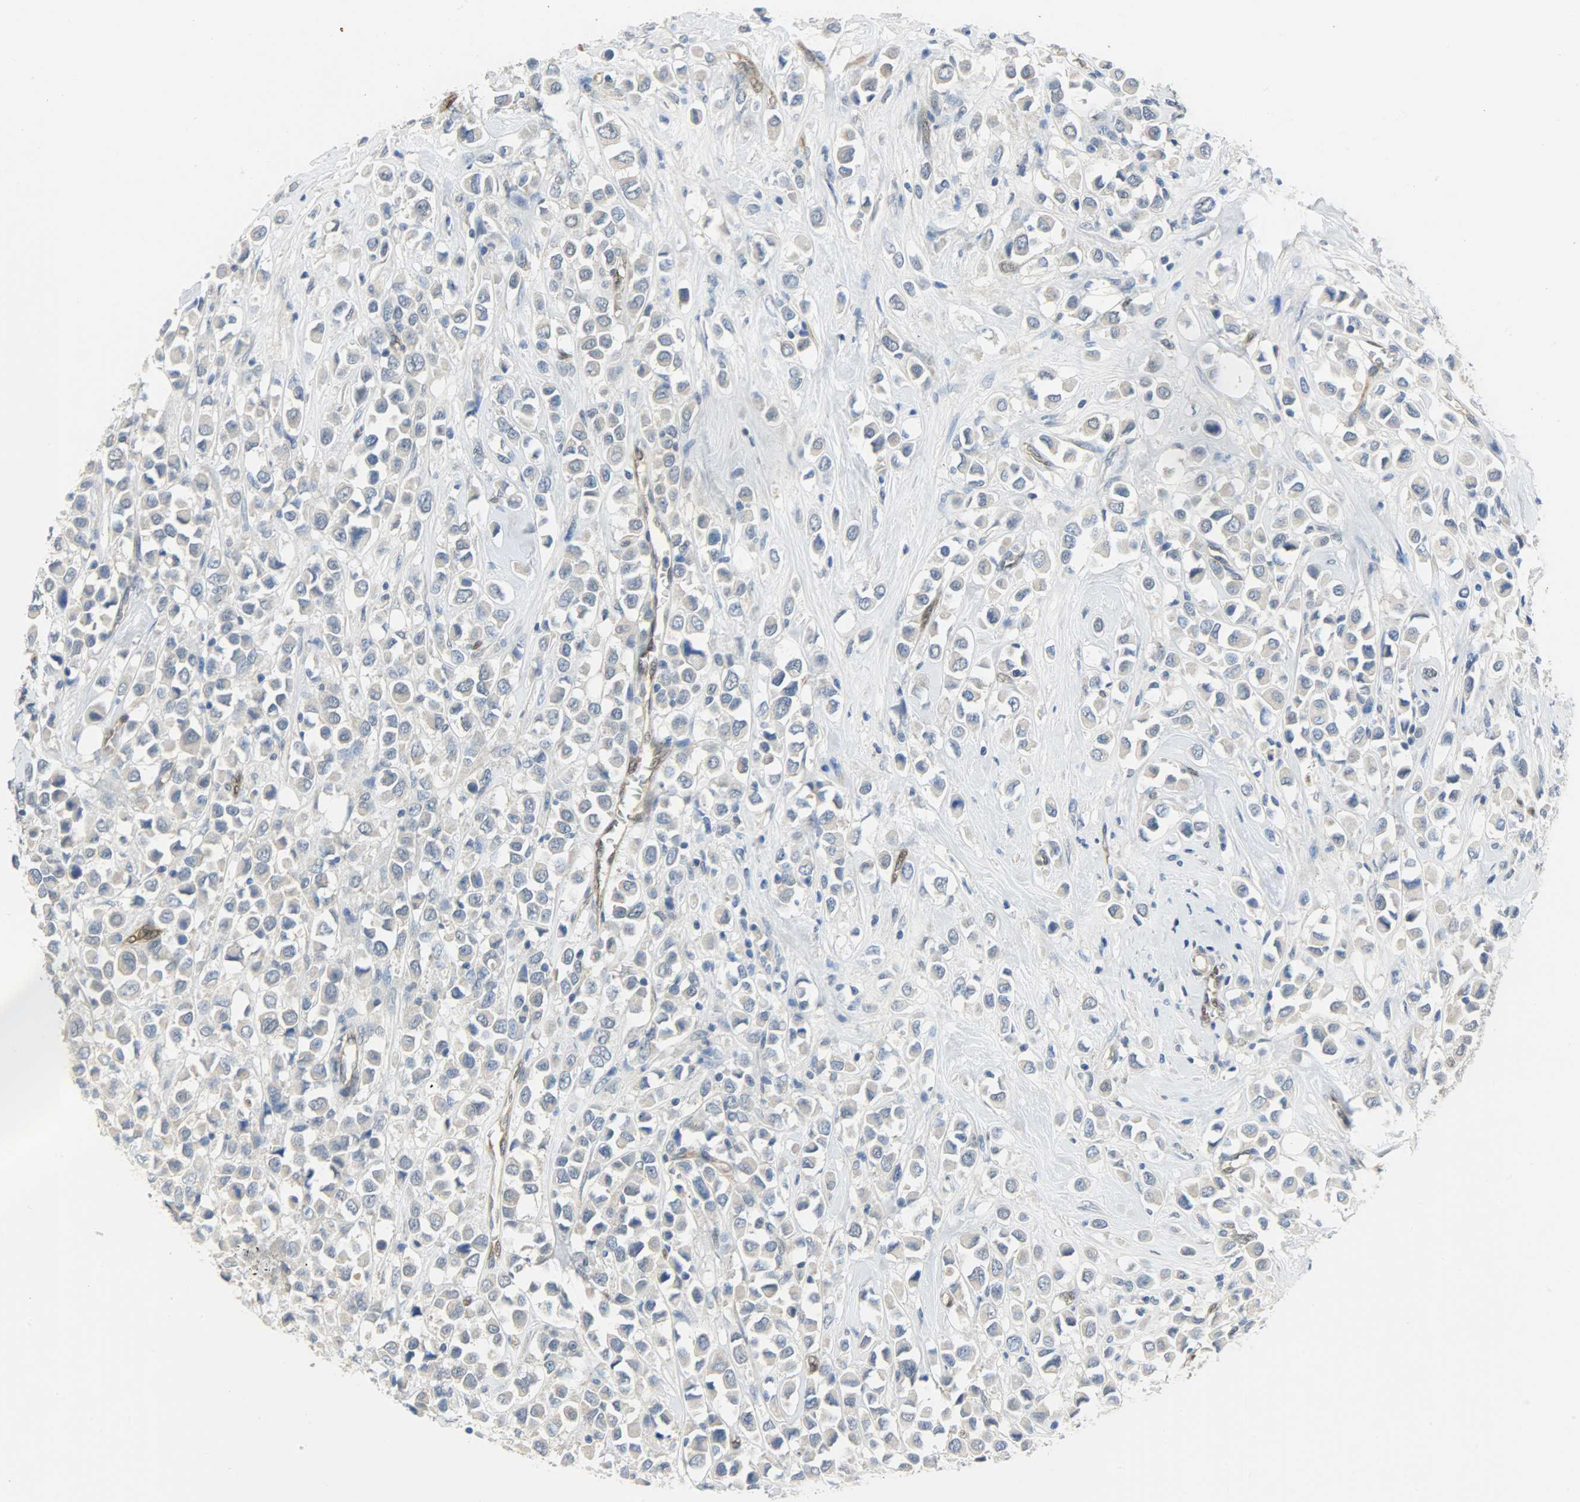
{"staining": {"intensity": "negative", "quantity": "none", "location": "none"}, "tissue": "breast cancer", "cell_type": "Tumor cells", "image_type": "cancer", "snomed": [{"axis": "morphology", "description": "Duct carcinoma"}, {"axis": "topography", "description": "Breast"}], "caption": "Histopathology image shows no protein staining in tumor cells of breast cancer tissue.", "gene": "FKBP1A", "patient": {"sex": "female", "age": 61}}